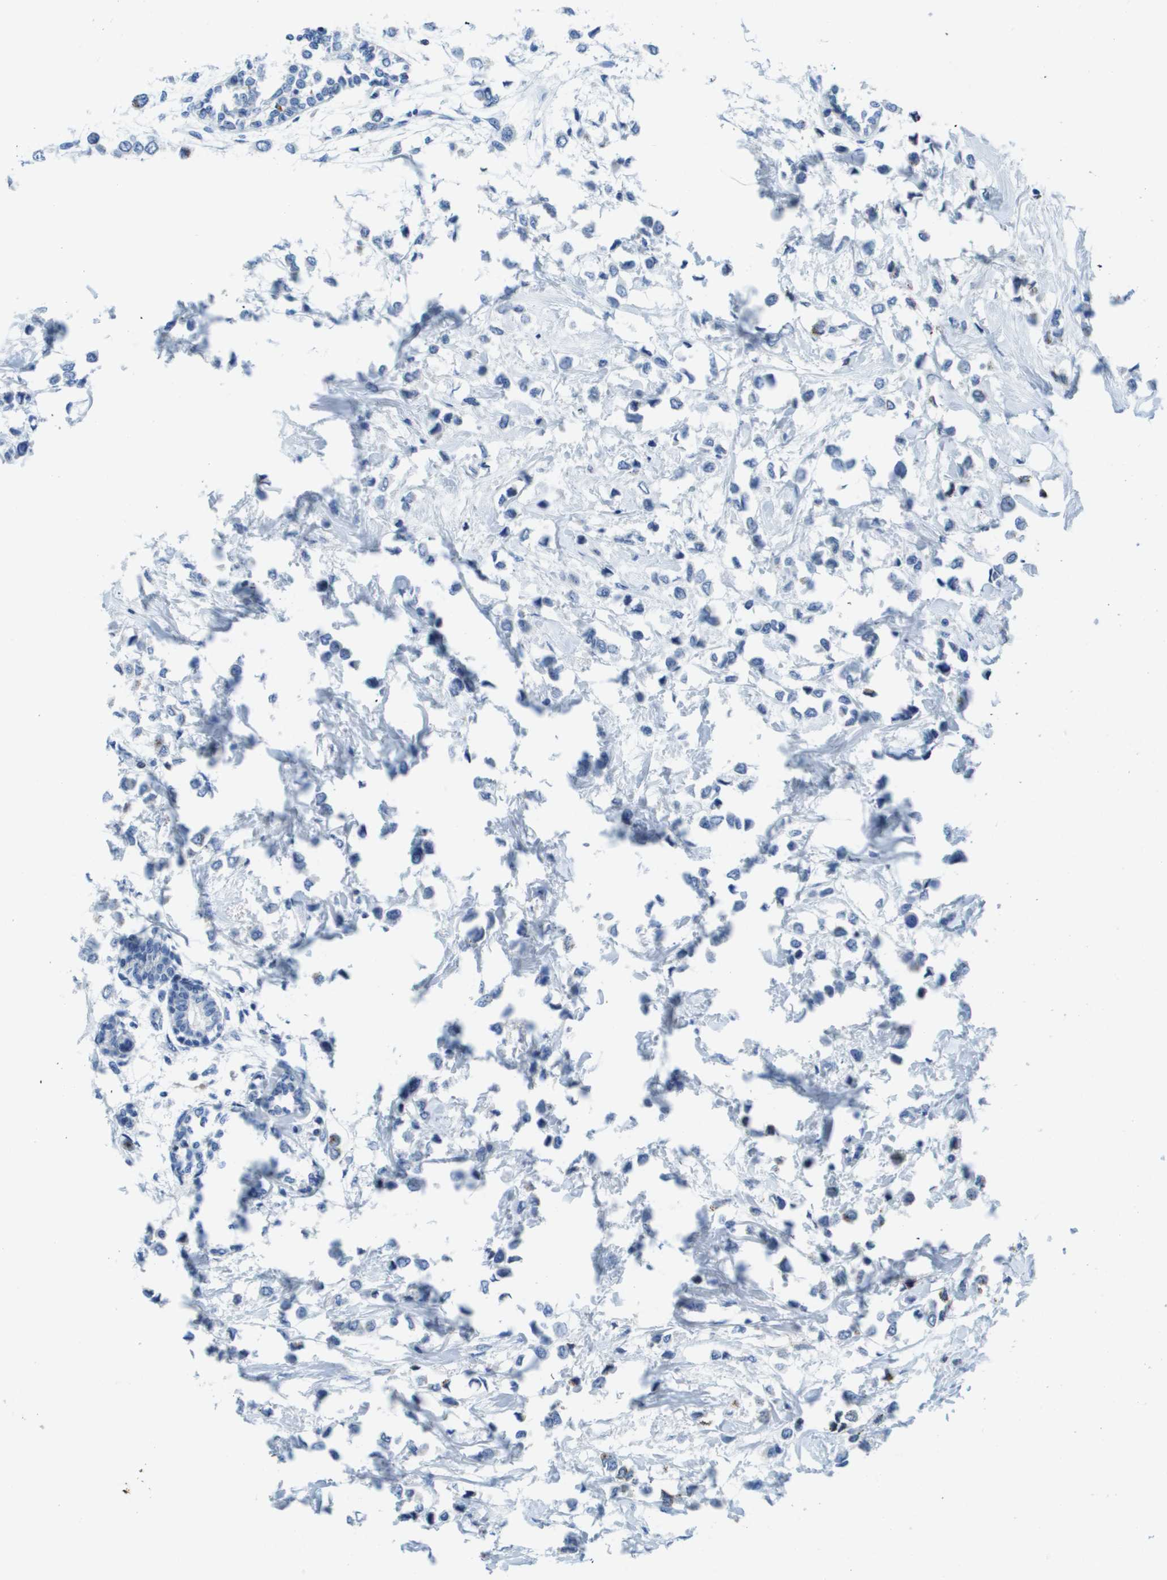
{"staining": {"intensity": "negative", "quantity": "none", "location": "none"}, "tissue": "breast cancer", "cell_type": "Tumor cells", "image_type": "cancer", "snomed": [{"axis": "morphology", "description": "Lobular carcinoma"}, {"axis": "topography", "description": "Breast"}], "caption": "This photomicrograph is of breast cancer stained with IHC to label a protein in brown with the nuclei are counter-stained blue. There is no positivity in tumor cells.", "gene": "MS4A1", "patient": {"sex": "female", "age": 51}}